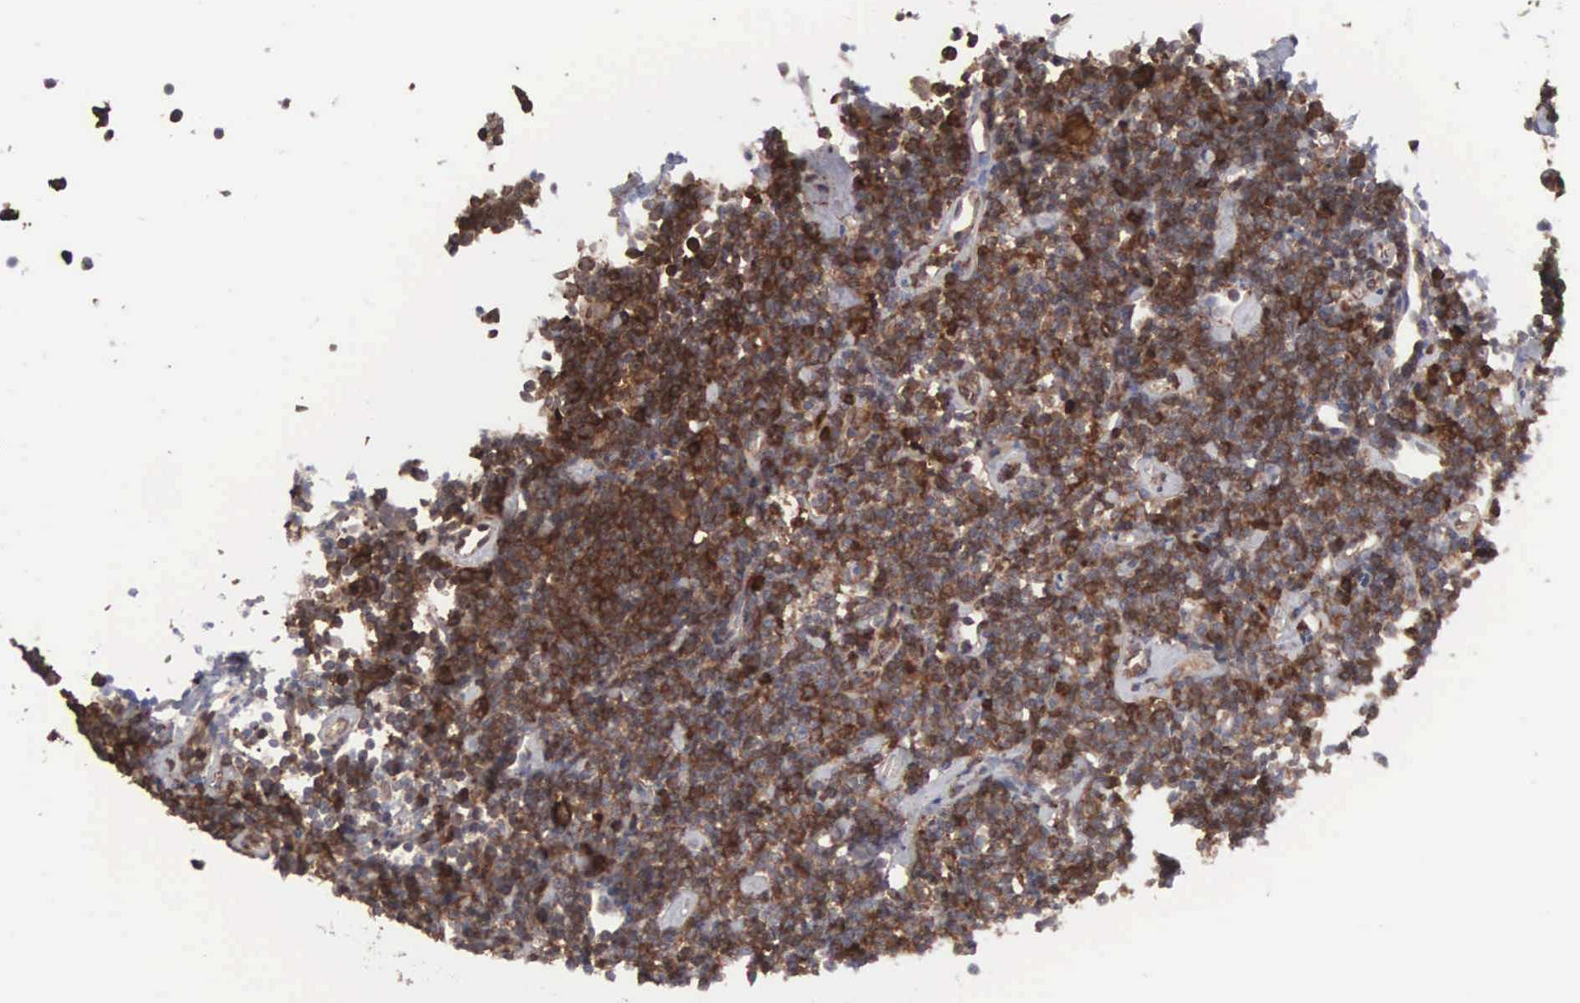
{"staining": {"intensity": "moderate", "quantity": ">75%", "location": "cytoplasmic/membranous"}, "tissue": "lymphoma", "cell_type": "Tumor cells", "image_type": "cancer", "snomed": [{"axis": "morphology", "description": "Malignant lymphoma, non-Hodgkin's type, Low grade"}, {"axis": "topography", "description": "Lymph node"}], "caption": "Lymphoma stained with DAB (3,3'-diaminobenzidine) IHC displays medium levels of moderate cytoplasmic/membranous positivity in approximately >75% of tumor cells.", "gene": "MTHFD1", "patient": {"sex": "male", "age": 65}}